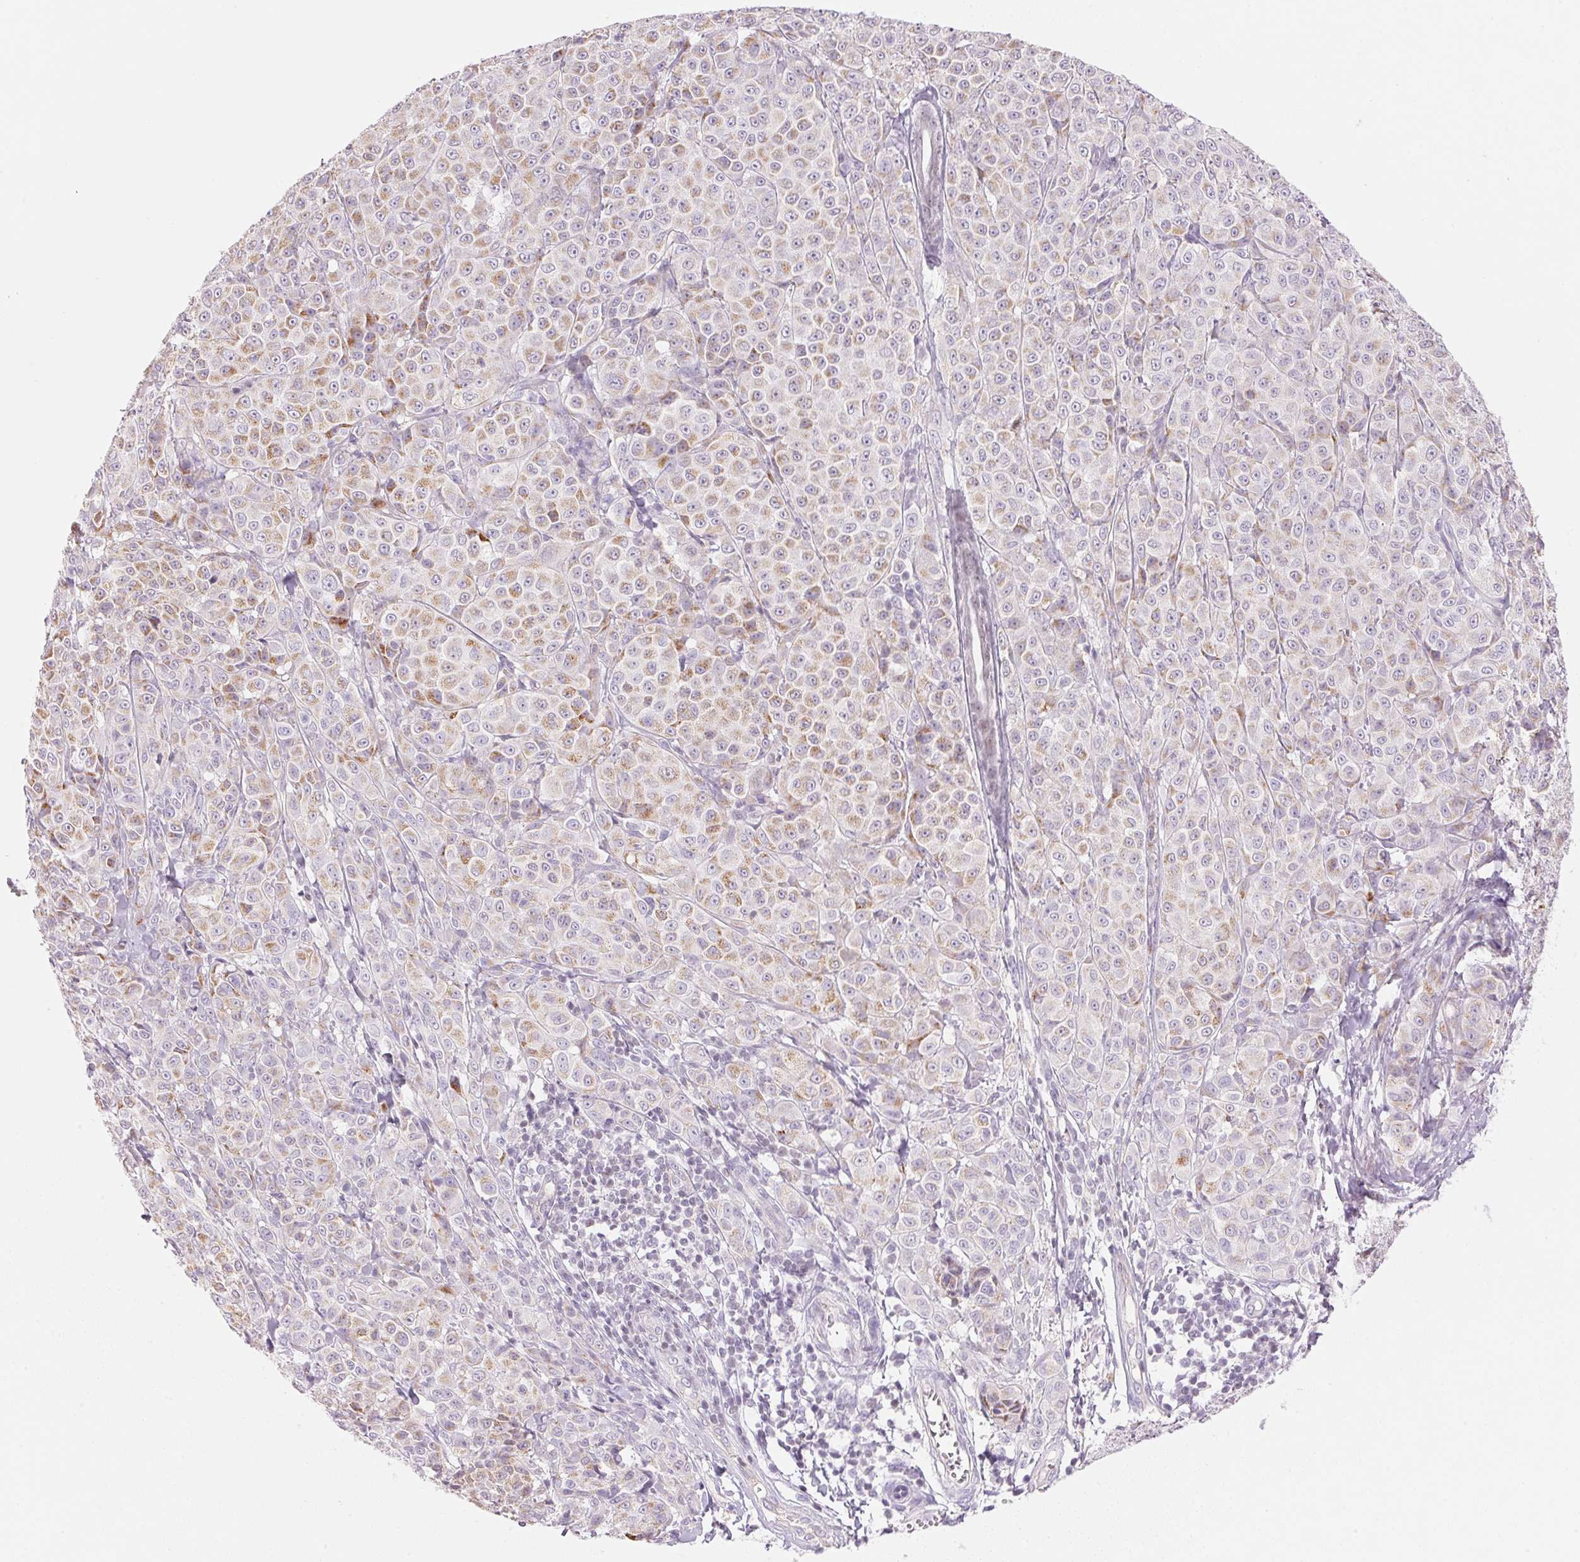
{"staining": {"intensity": "weak", "quantity": "25%-75%", "location": "cytoplasmic/membranous"}, "tissue": "melanoma", "cell_type": "Tumor cells", "image_type": "cancer", "snomed": [{"axis": "morphology", "description": "Malignant melanoma, NOS"}, {"axis": "topography", "description": "Skin"}], "caption": "Immunohistochemistry (IHC) of malignant melanoma shows low levels of weak cytoplasmic/membranous positivity in approximately 25%-75% of tumor cells.", "gene": "CYP11B1", "patient": {"sex": "male", "age": 89}}